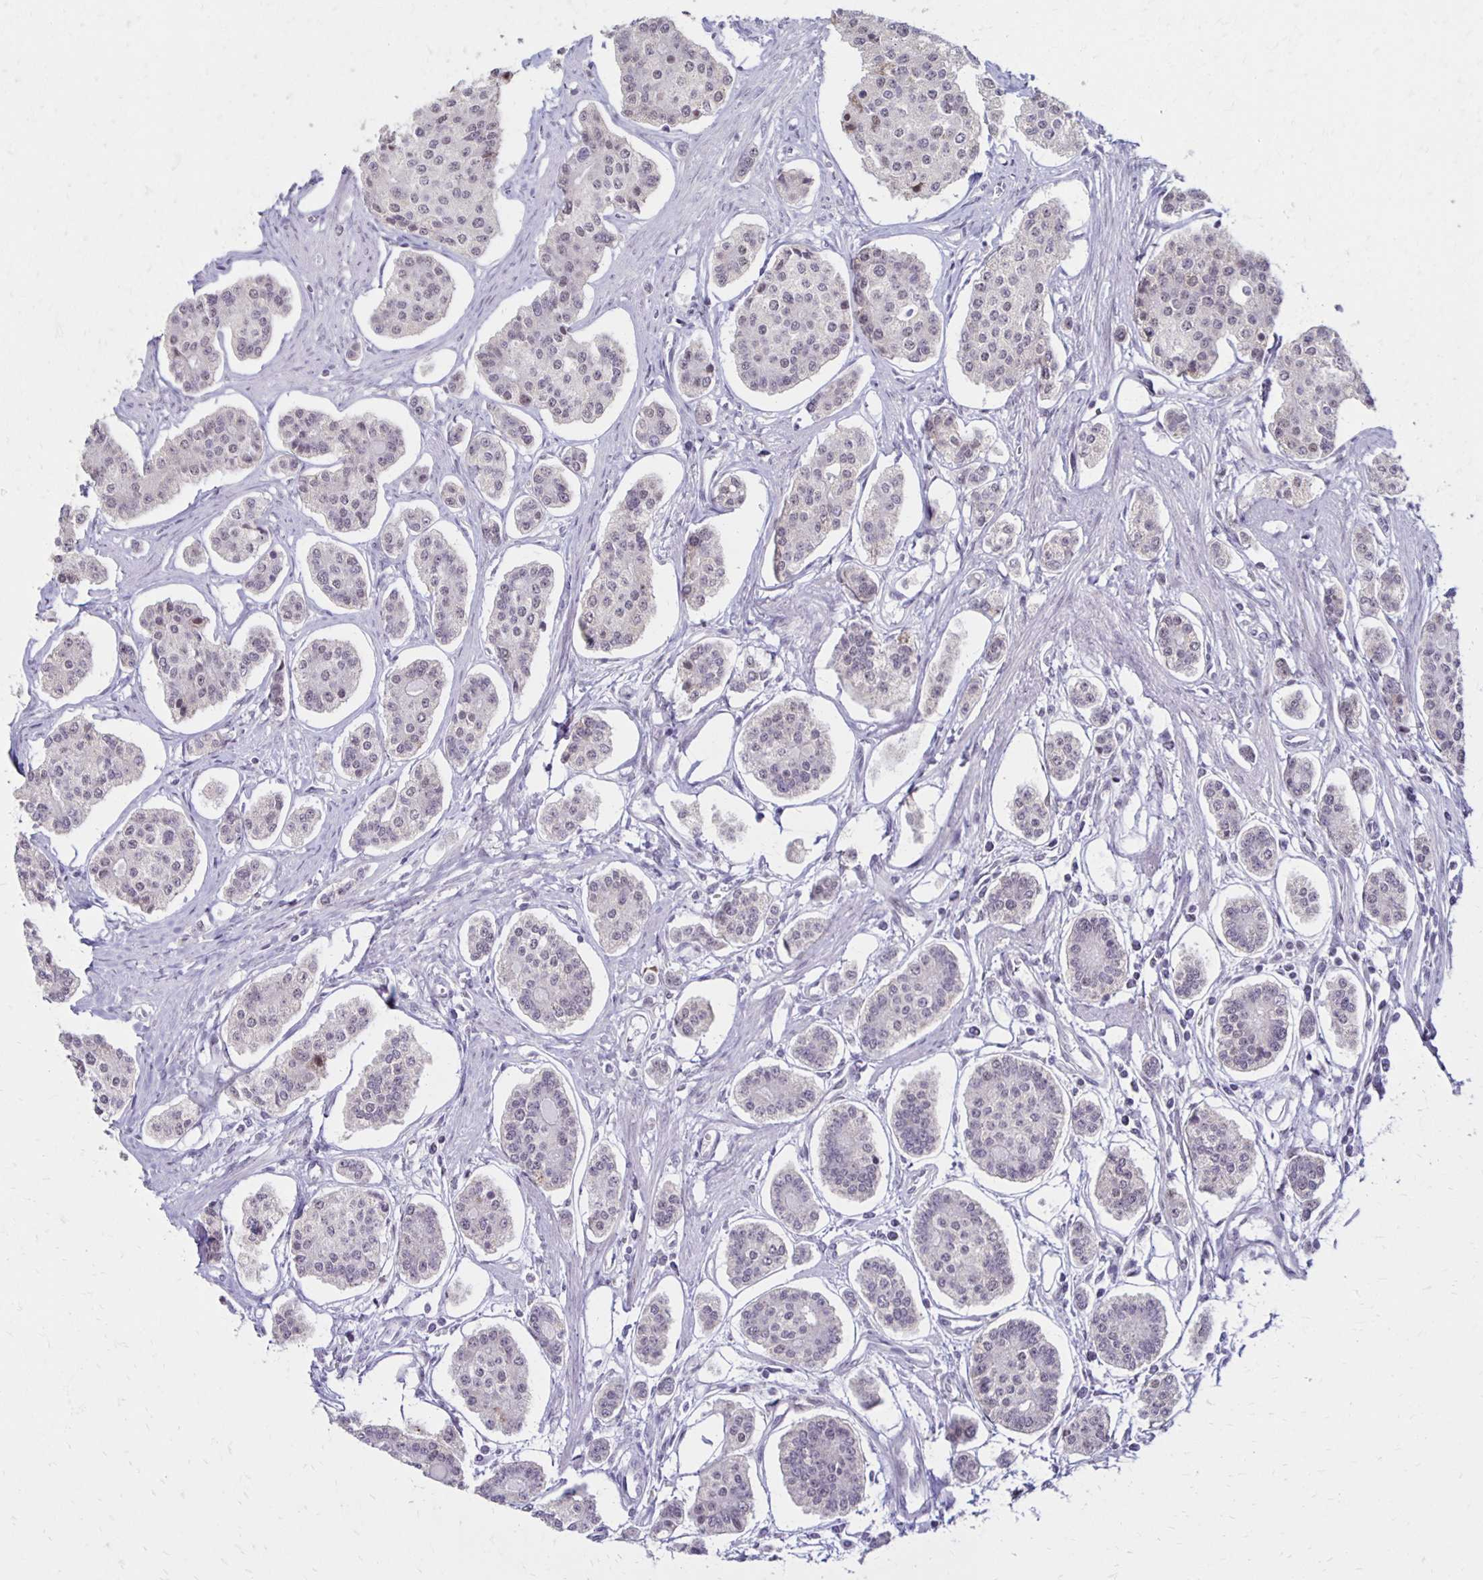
{"staining": {"intensity": "negative", "quantity": "none", "location": "none"}, "tissue": "carcinoid", "cell_type": "Tumor cells", "image_type": "cancer", "snomed": [{"axis": "morphology", "description": "Carcinoid, malignant, NOS"}, {"axis": "topography", "description": "Small intestine"}], "caption": "Immunohistochemical staining of malignant carcinoid demonstrates no significant staining in tumor cells. (DAB (3,3'-diaminobenzidine) IHC with hematoxylin counter stain).", "gene": "DAGLA", "patient": {"sex": "female", "age": 65}}